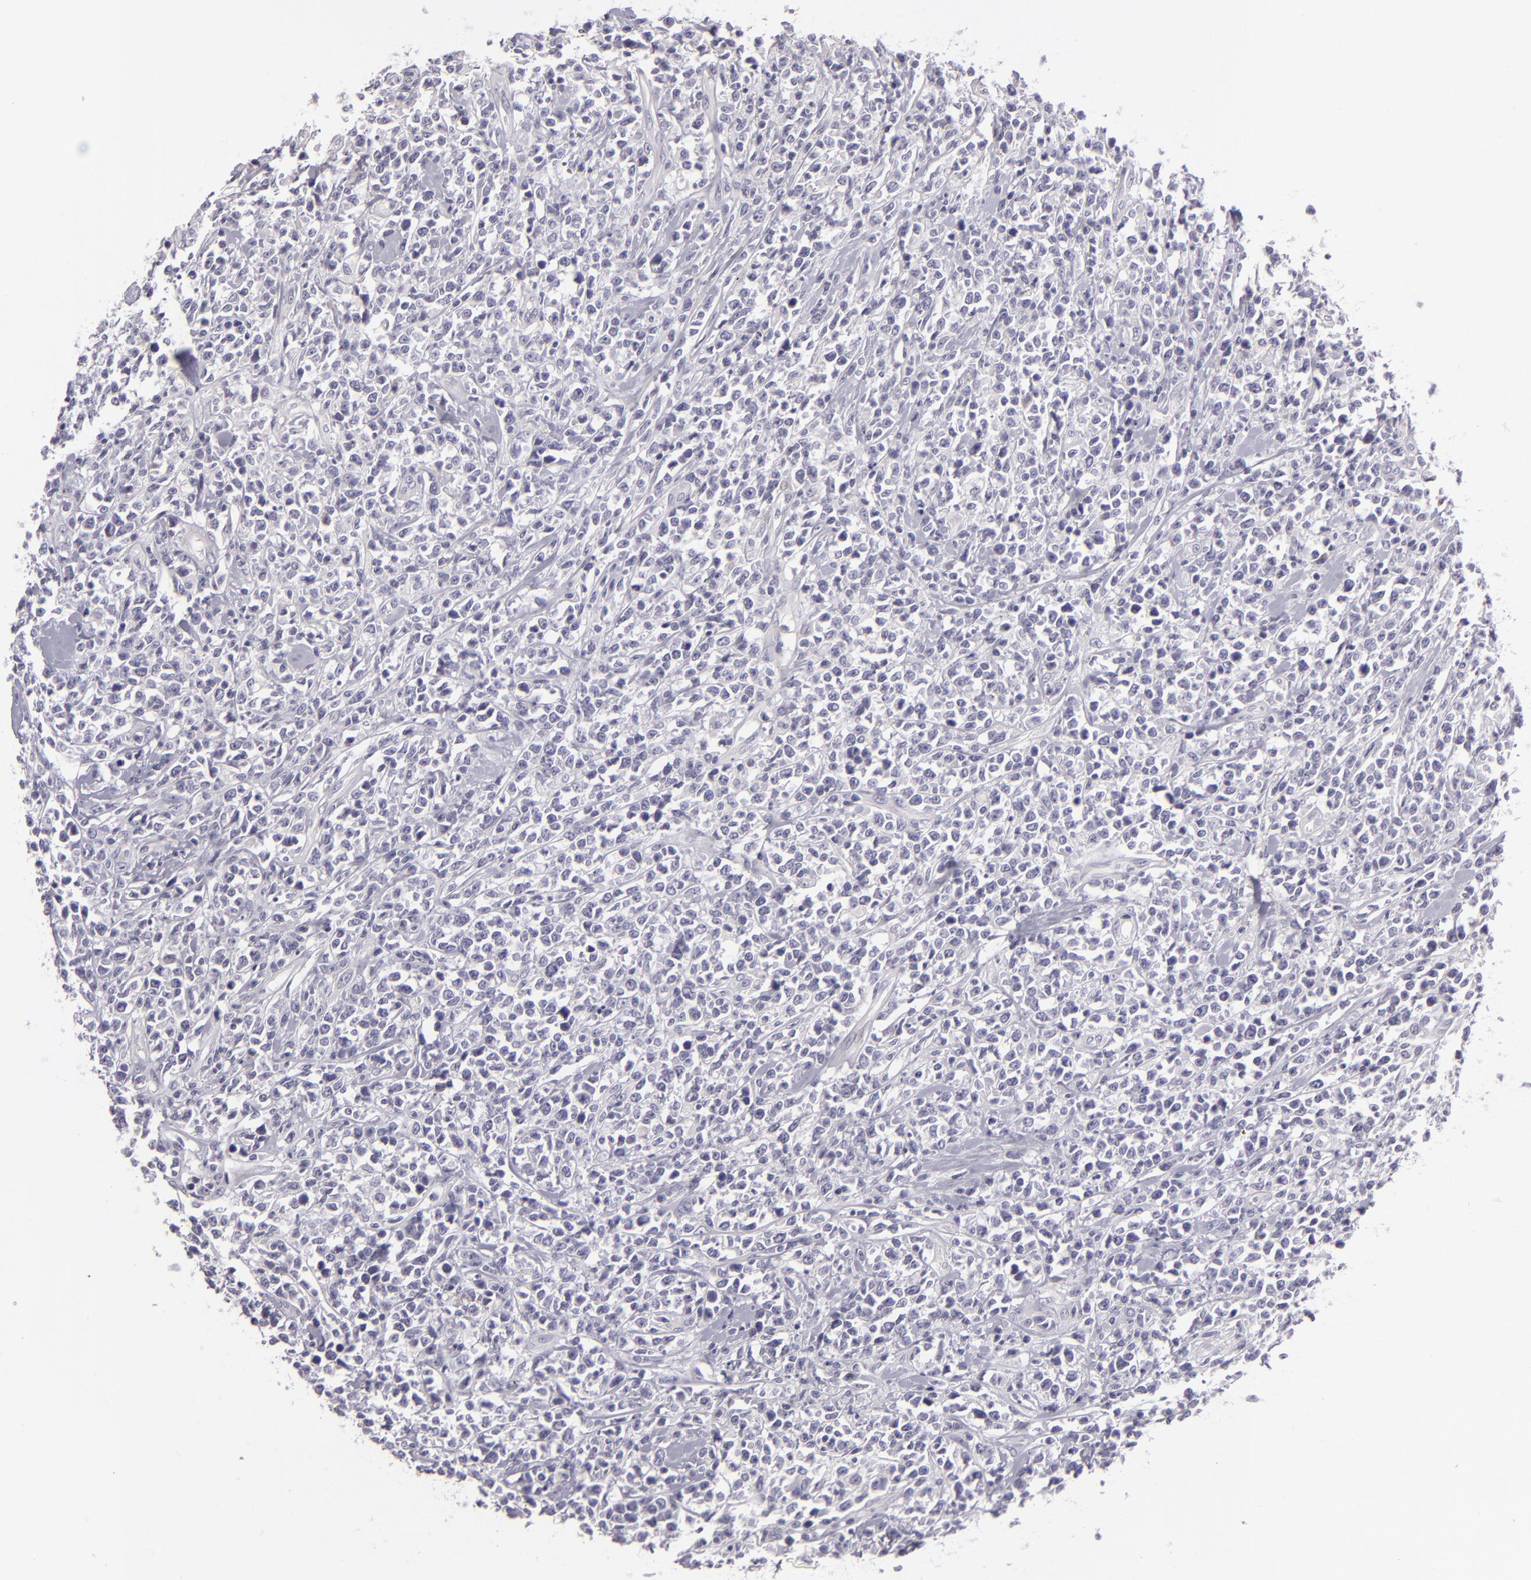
{"staining": {"intensity": "negative", "quantity": "none", "location": "none"}, "tissue": "lymphoma", "cell_type": "Tumor cells", "image_type": "cancer", "snomed": [{"axis": "morphology", "description": "Malignant lymphoma, non-Hodgkin's type, High grade"}, {"axis": "topography", "description": "Colon"}], "caption": "A high-resolution photomicrograph shows immunohistochemistry staining of lymphoma, which displays no significant expression in tumor cells.", "gene": "EGFL6", "patient": {"sex": "male", "age": 82}}